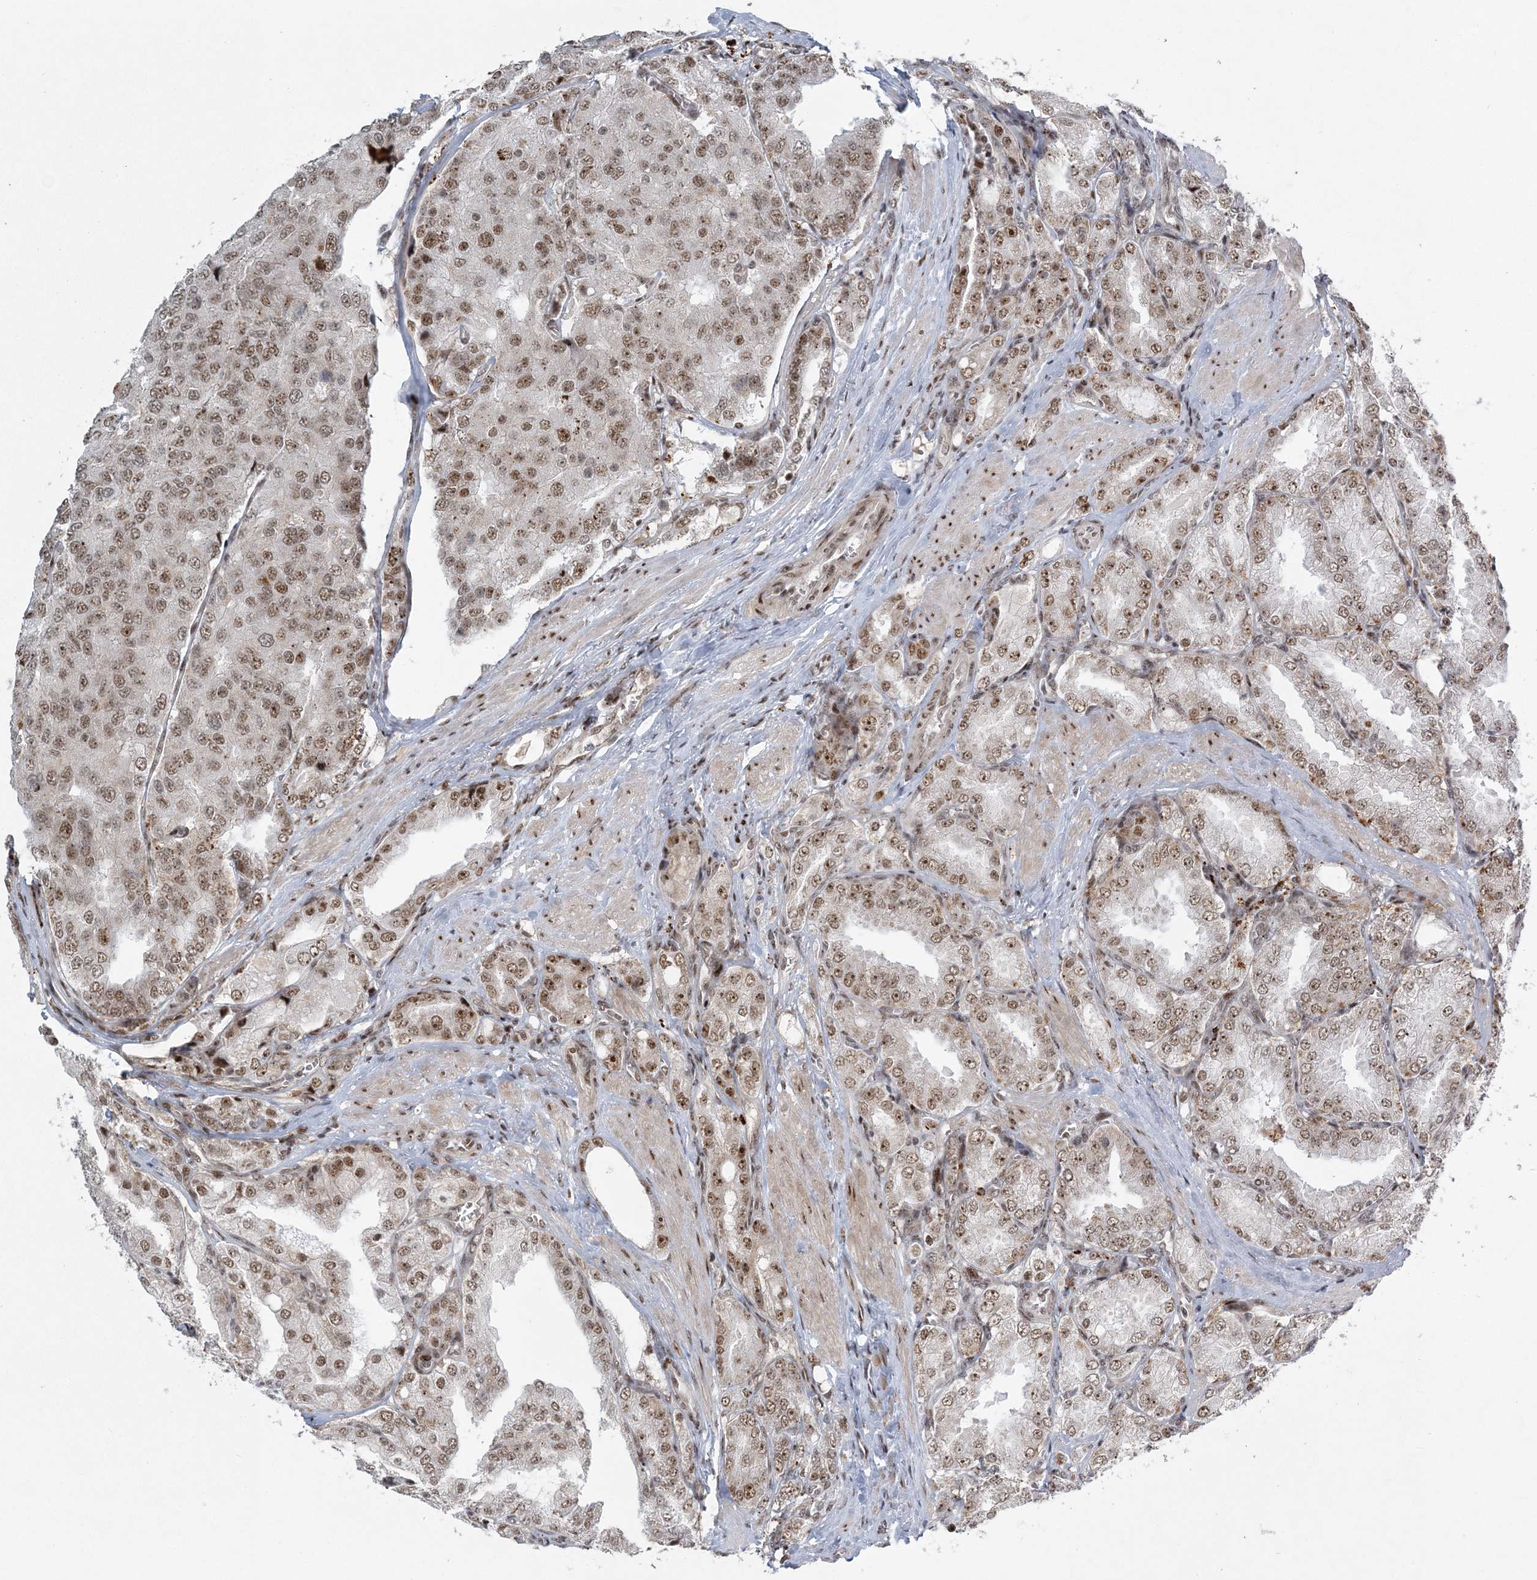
{"staining": {"intensity": "moderate", "quantity": ">75%", "location": "nuclear"}, "tissue": "prostate cancer", "cell_type": "Tumor cells", "image_type": "cancer", "snomed": [{"axis": "morphology", "description": "Adenocarcinoma, High grade"}, {"axis": "topography", "description": "Prostate"}], "caption": "An image showing moderate nuclear positivity in approximately >75% of tumor cells in adenocarcinoma (high-grade) (prostate), as visualized by brown immunohistochemical staining.", "gene": "CWC22", "patient": {"sex": "male", "age": 50}}